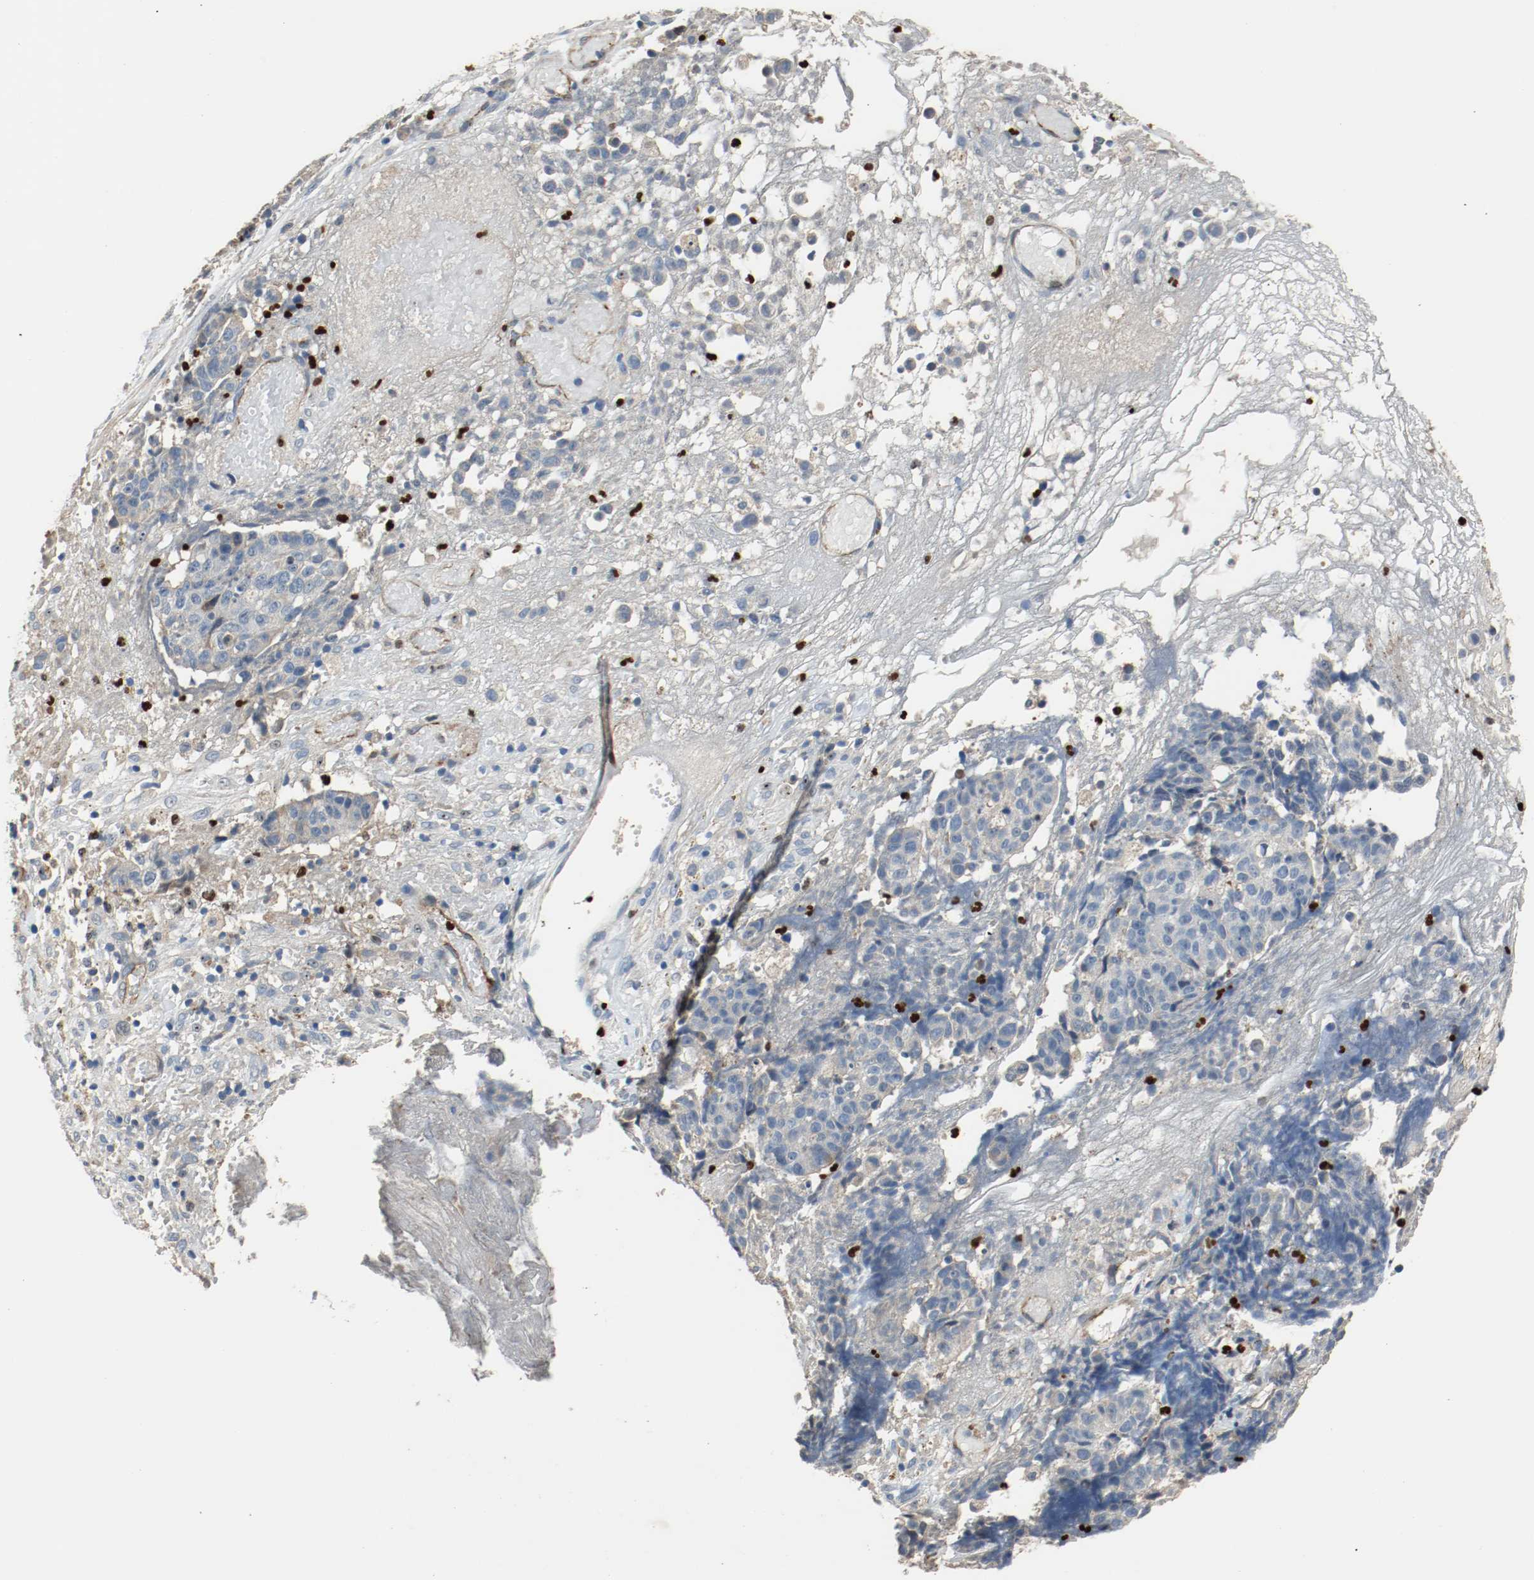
{"staining": {"intensity": "negative", "quantity": "none", "location": "none"}, "tissue": "ovarian cancer", "cell_type": "Tumor cells", "image_type": "cancer", "snomed": [{"axis": "morphology", "description": "Carcinoma, endometroid"}, {"axis": "topography", "description": "Ovary"}], "caption": "The histopathology image demonstrates no staining of tumor cells in ovarian cancer.", "gene": "BLK", "patient": {"sex": "female", "age": 42}}